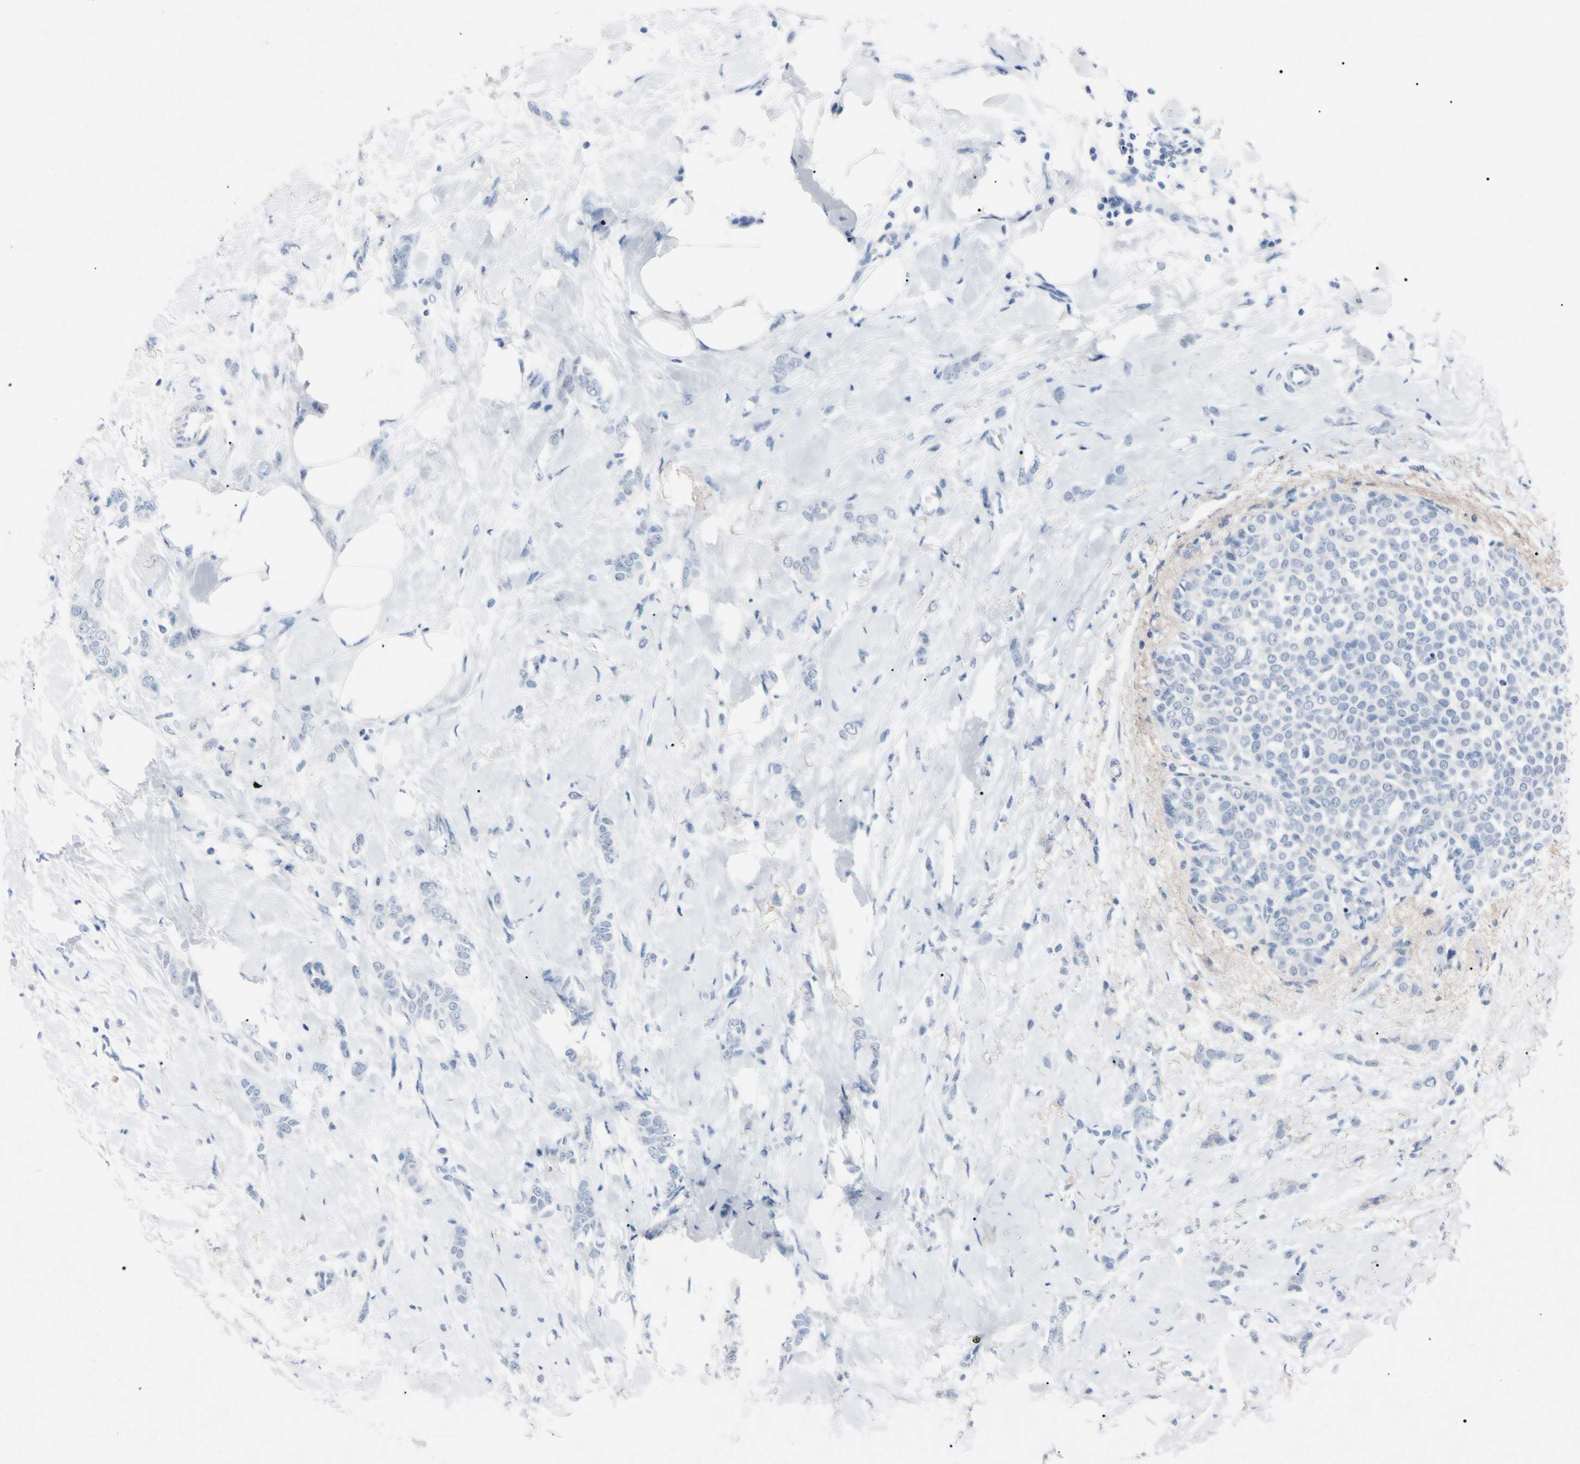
{"staining": {"intensity": "negative", "quantity": "none", "location": "none"}, "tissue": "breast cancer", "cell_type": "Tumor cells", "image_type": "cancer", "snomed": [{"axis": "morphology", "description": "Lobular carcinoma, in situ"}, {"axis": "morphology", "description": "Lobular carcinoma"}, {"axis": "topography", "description": "Breast"}], "caption": "An immunohistochemistry image of lobular carcinoma (breast) is shown. There is no staining in tumor cells of lobular carcinoma (breast).", "gene": "ELN", "patient": {"sex": "female", "age": 41}}